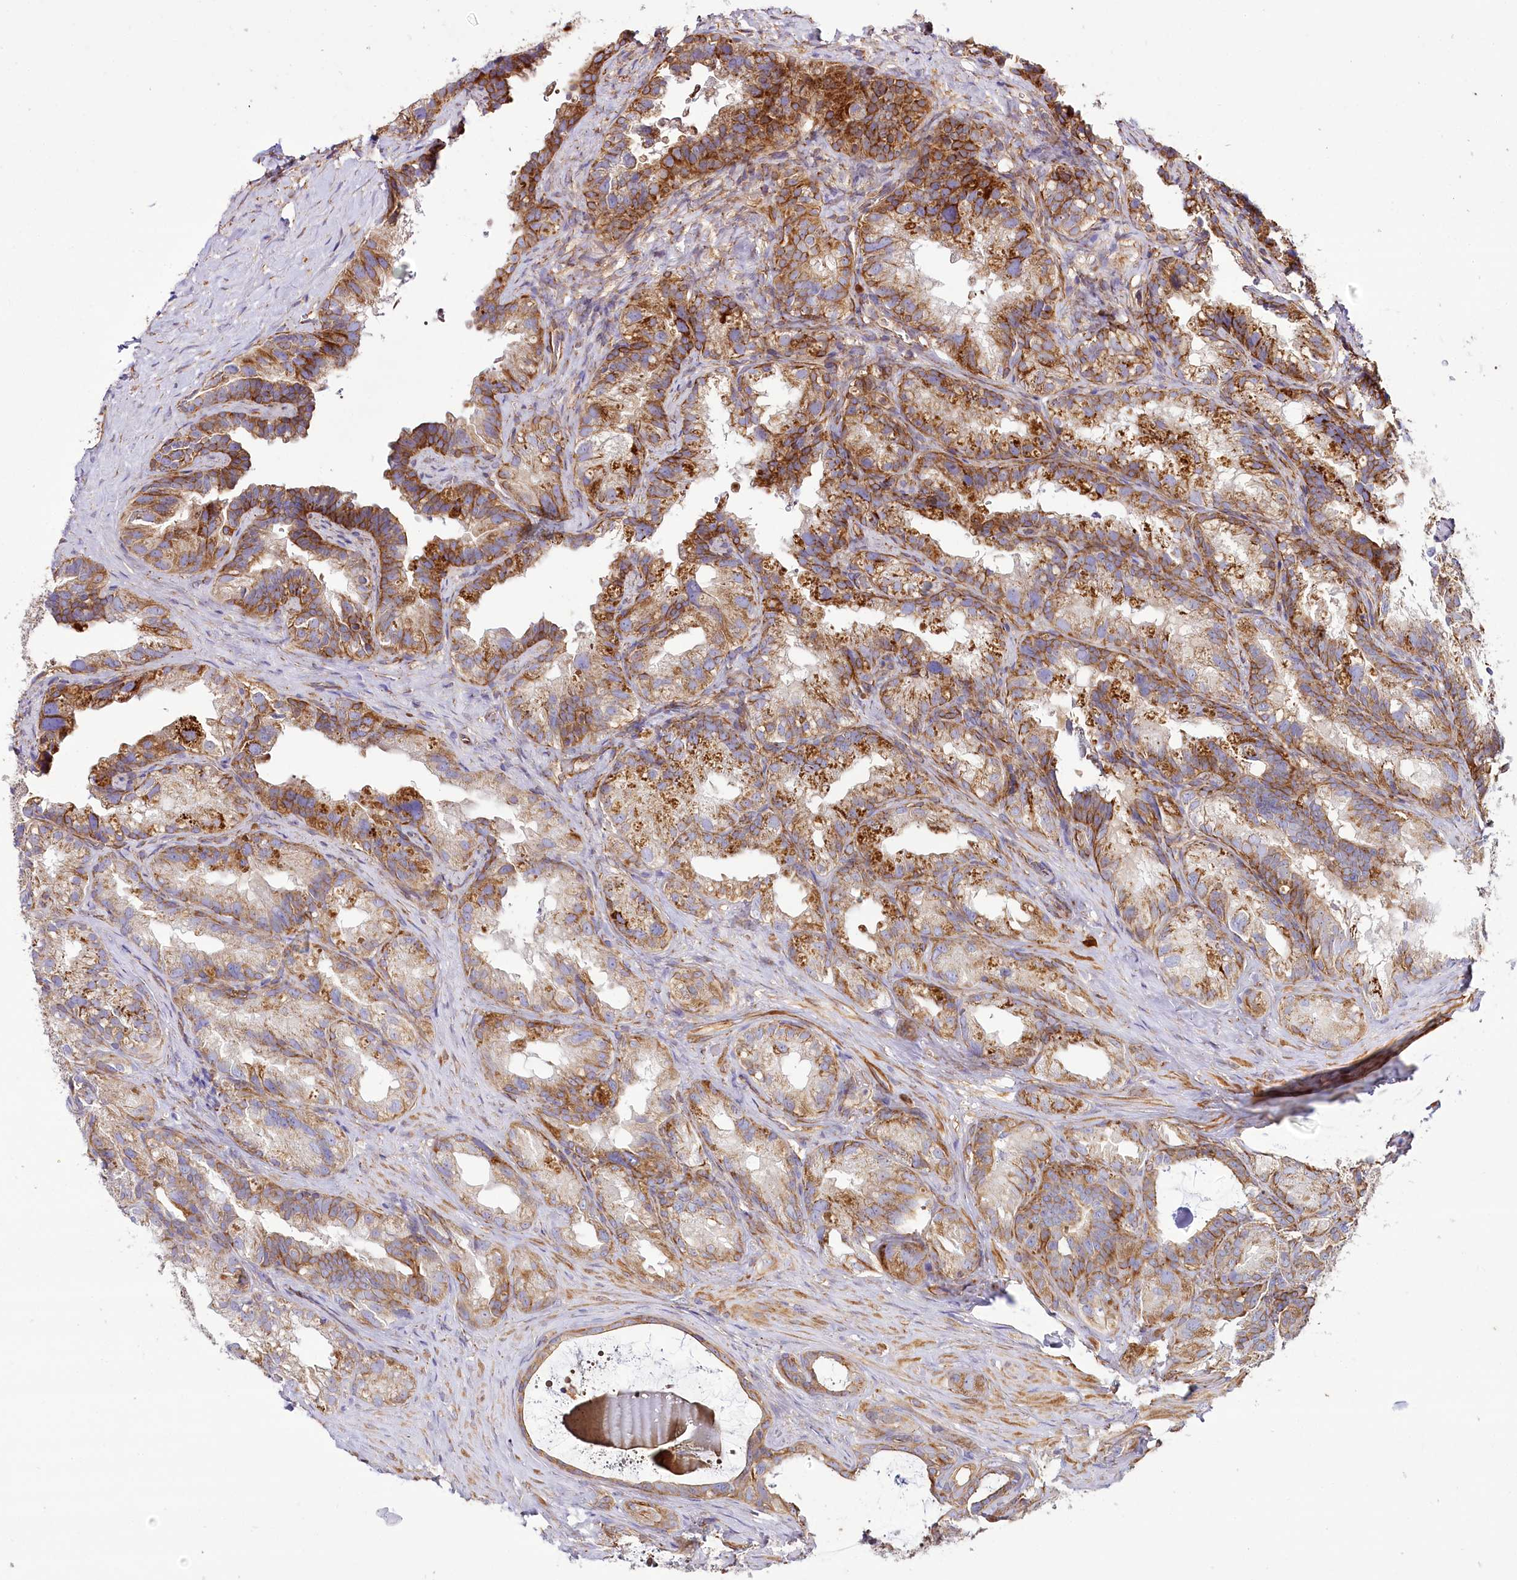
{"staining": {"intensity": "moderate", "quantity": ">75%", "location": "cytoplasmic/membranous"}, "tissue": "seminal vesicle", "cell_type": "Glandular cells", "image_type": "normal", "snomed": [{"axis": "morphology", "description": "Normal tissue, NOS"}, {"axis": "topography", "description": "Seminal veicle"}], "caption": "Immunohistochemical staining of benign human seminal vesicle reveals medium levels of moderate cytoplasmic/membranous expression in approximately >75% of glandular cells.", "gene": "THUMPD3", "patient": {"sex": "male", "age": 60}}